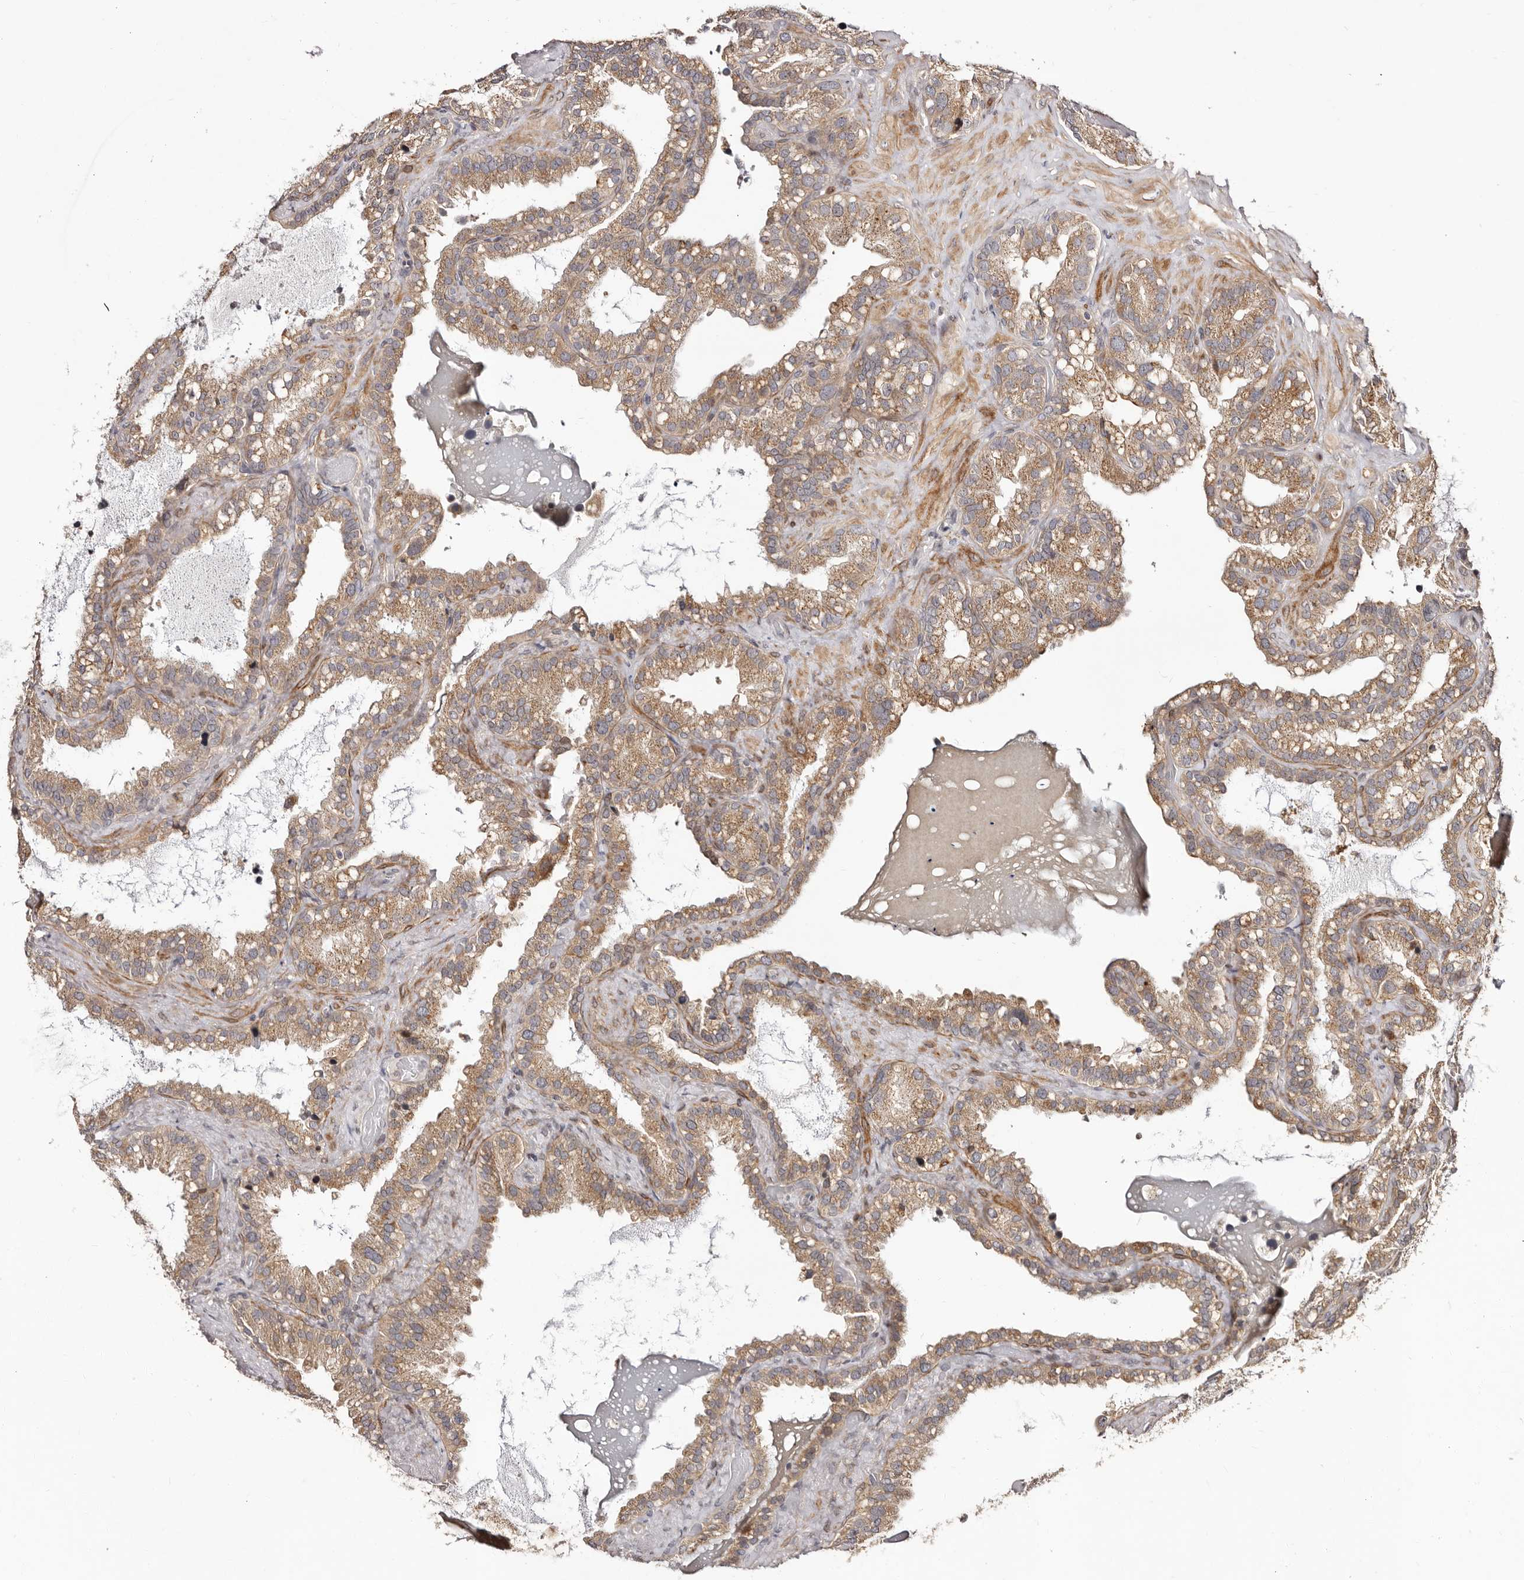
{"staining": {"intensity": "moderate", "quantity": ">75%", "location": "cytoplasmic/membranous"}, "tissue": "seminal vesicle", "cell_type": "Glandular cells", "image_type": "normal", "snomed": [{"axis": "morphology", "description": "Normal tissue, NOS"}, {"axis": "topography", "description": "Prostate"}, {"axis": "topography", "description": "Seminal veicle"}], "caption": "Immunohistochemistry staining of benign seminal vesicle, which demonstrates medium levels of moderate cytoplasmic/membranous positivity in approximately >75% of glandular cells indicating moderate cytoplasmic/membranous protein staining. The staining was performed using DAB (3,3'-diaminobenzidine) (brown) for protein detection and nuclei were counterstained in hematoxylin (blue).", "gene": "MICAL2", "patient": {"sex": "male", "age": 68}}